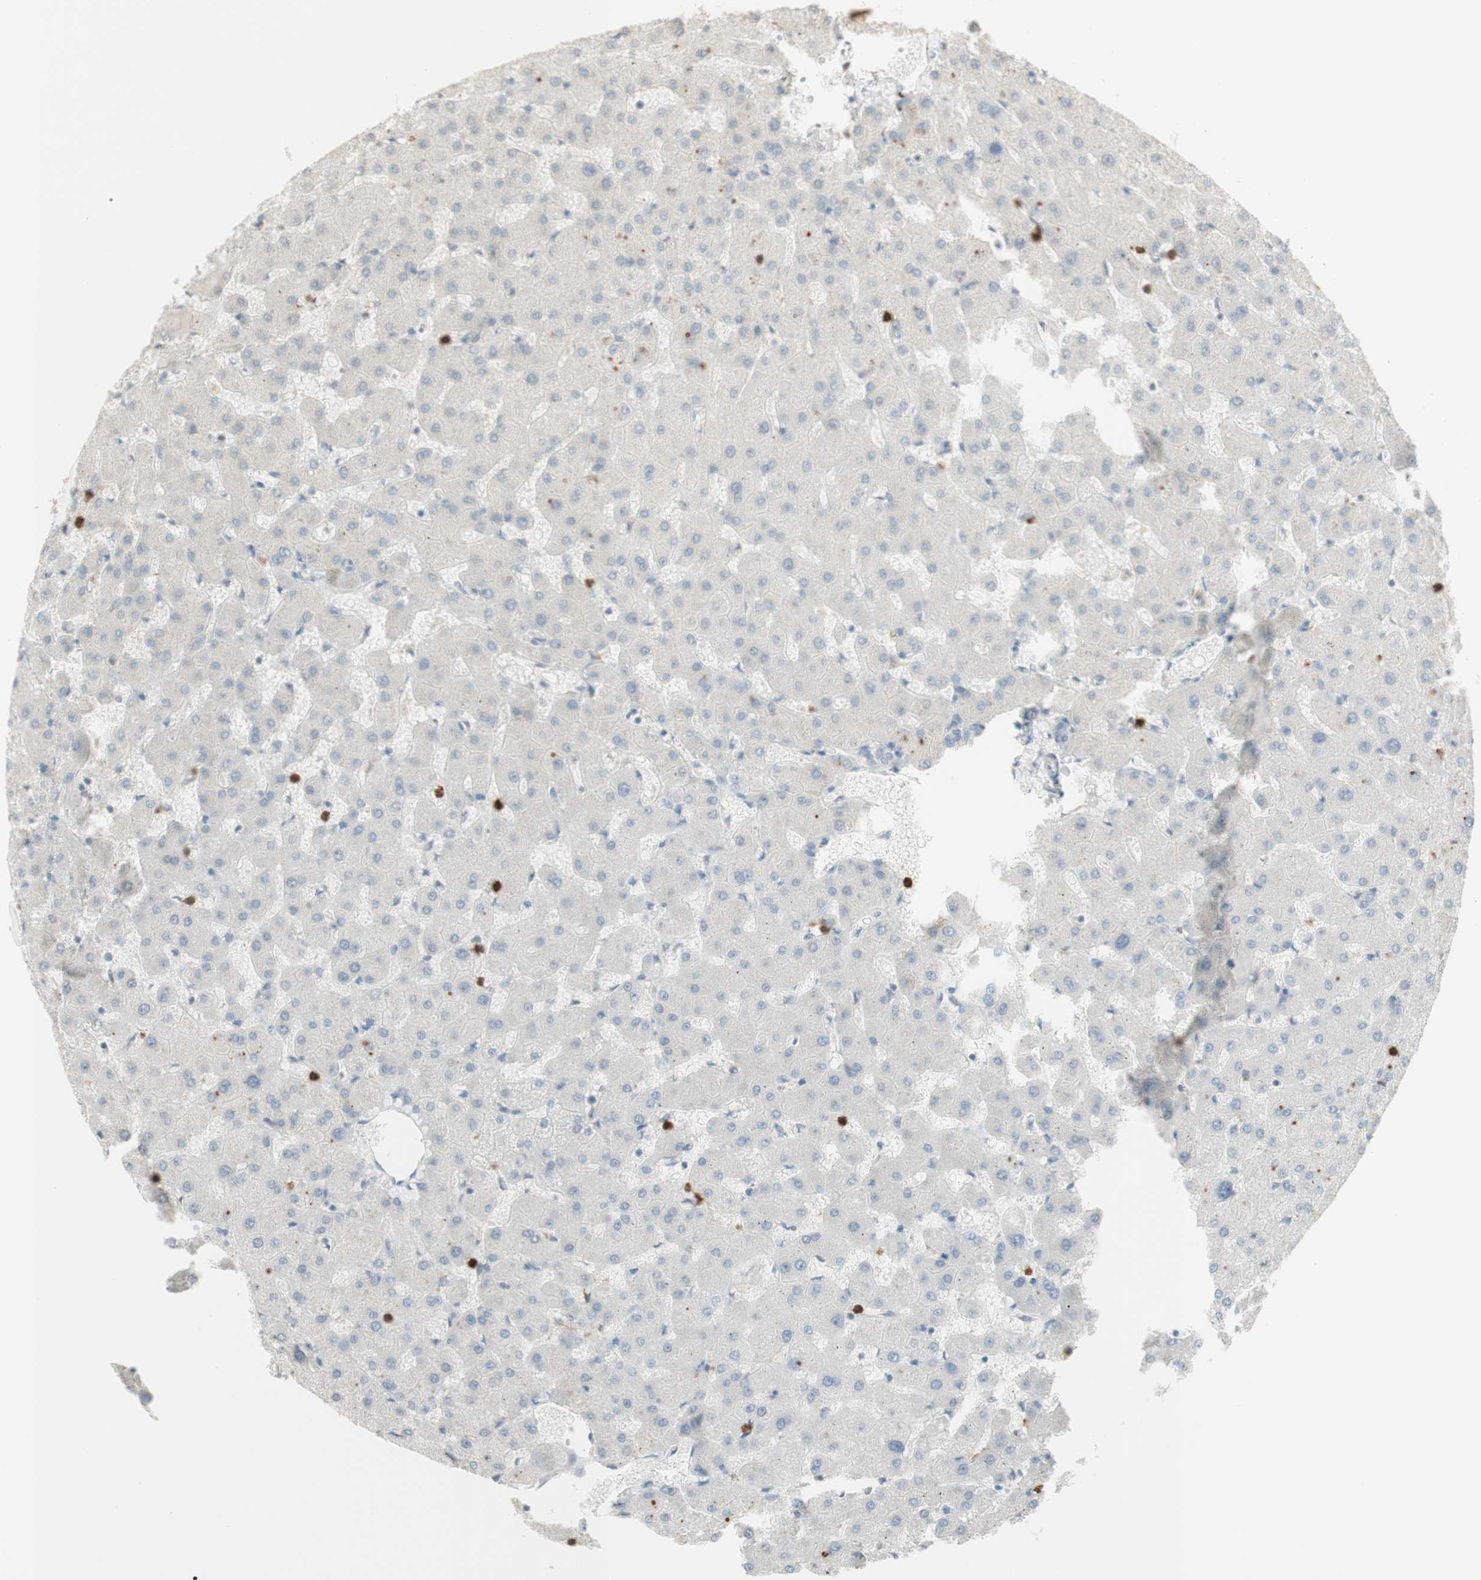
{"staining": {"intensity": "negative", "quantity": "none", "location": "none"}, "tissue": "liver", "cell_type": "Cholangiocytes", "image_type": "normal", "snomed": [{"axis": "morphology", "description": "Normal tissue, NOS"}, {"axis": "topography", "description": "Liver"}], "caption": "IHC micrograph of benign liver stained for a protein (brown), which shows no expression in cholangiocytes. (Stains: DAB (3,3'-diaminobenzidine) immunohistochemistry (IHC) with hematoxylin counter stain, Microscopy: brightfield microscopy at high magnification).", "gene": "NID1", "patient": {"sex": "female", "age": 63}}